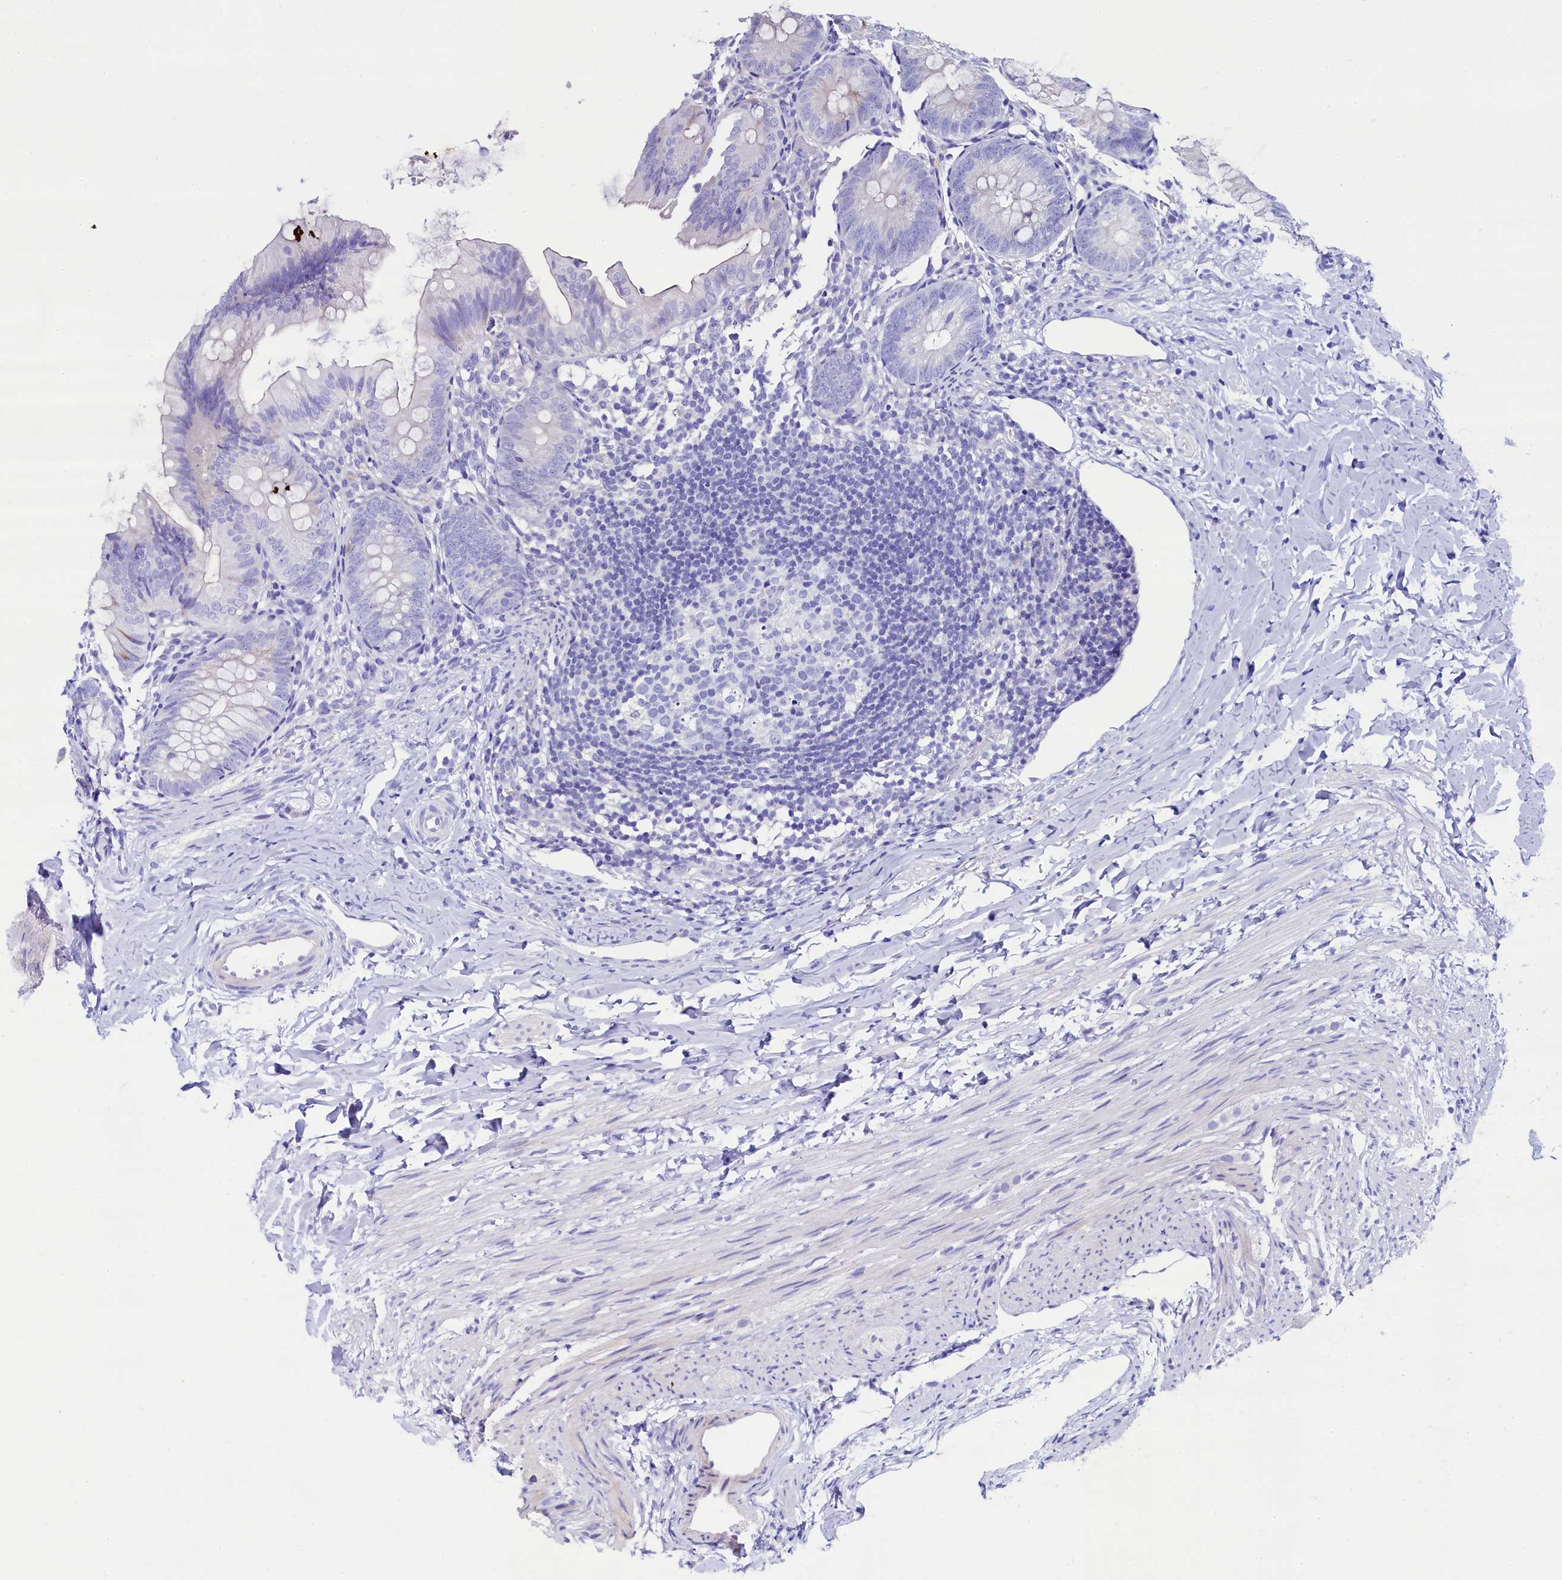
{"staining": {"intensity": "weak", "quantity": "<25%", "location": "cytoplasmic/membranous"}, "tissue": "appendix", "cell_type": "Glandular cells", "image_type": "normal", "snomed": [{"axis": "morphology", "description": "Normal tissue, NOS"}, {"axis": "topography", "description": "Appendix"}], "caption": "Immunohistochemistry of benign human appendix reveals no staining in glandular cells. (IHC, brightfield microscopy, high magnification).", "gene": "RBP3", "patient": {"sex": "male", "age": 1}}